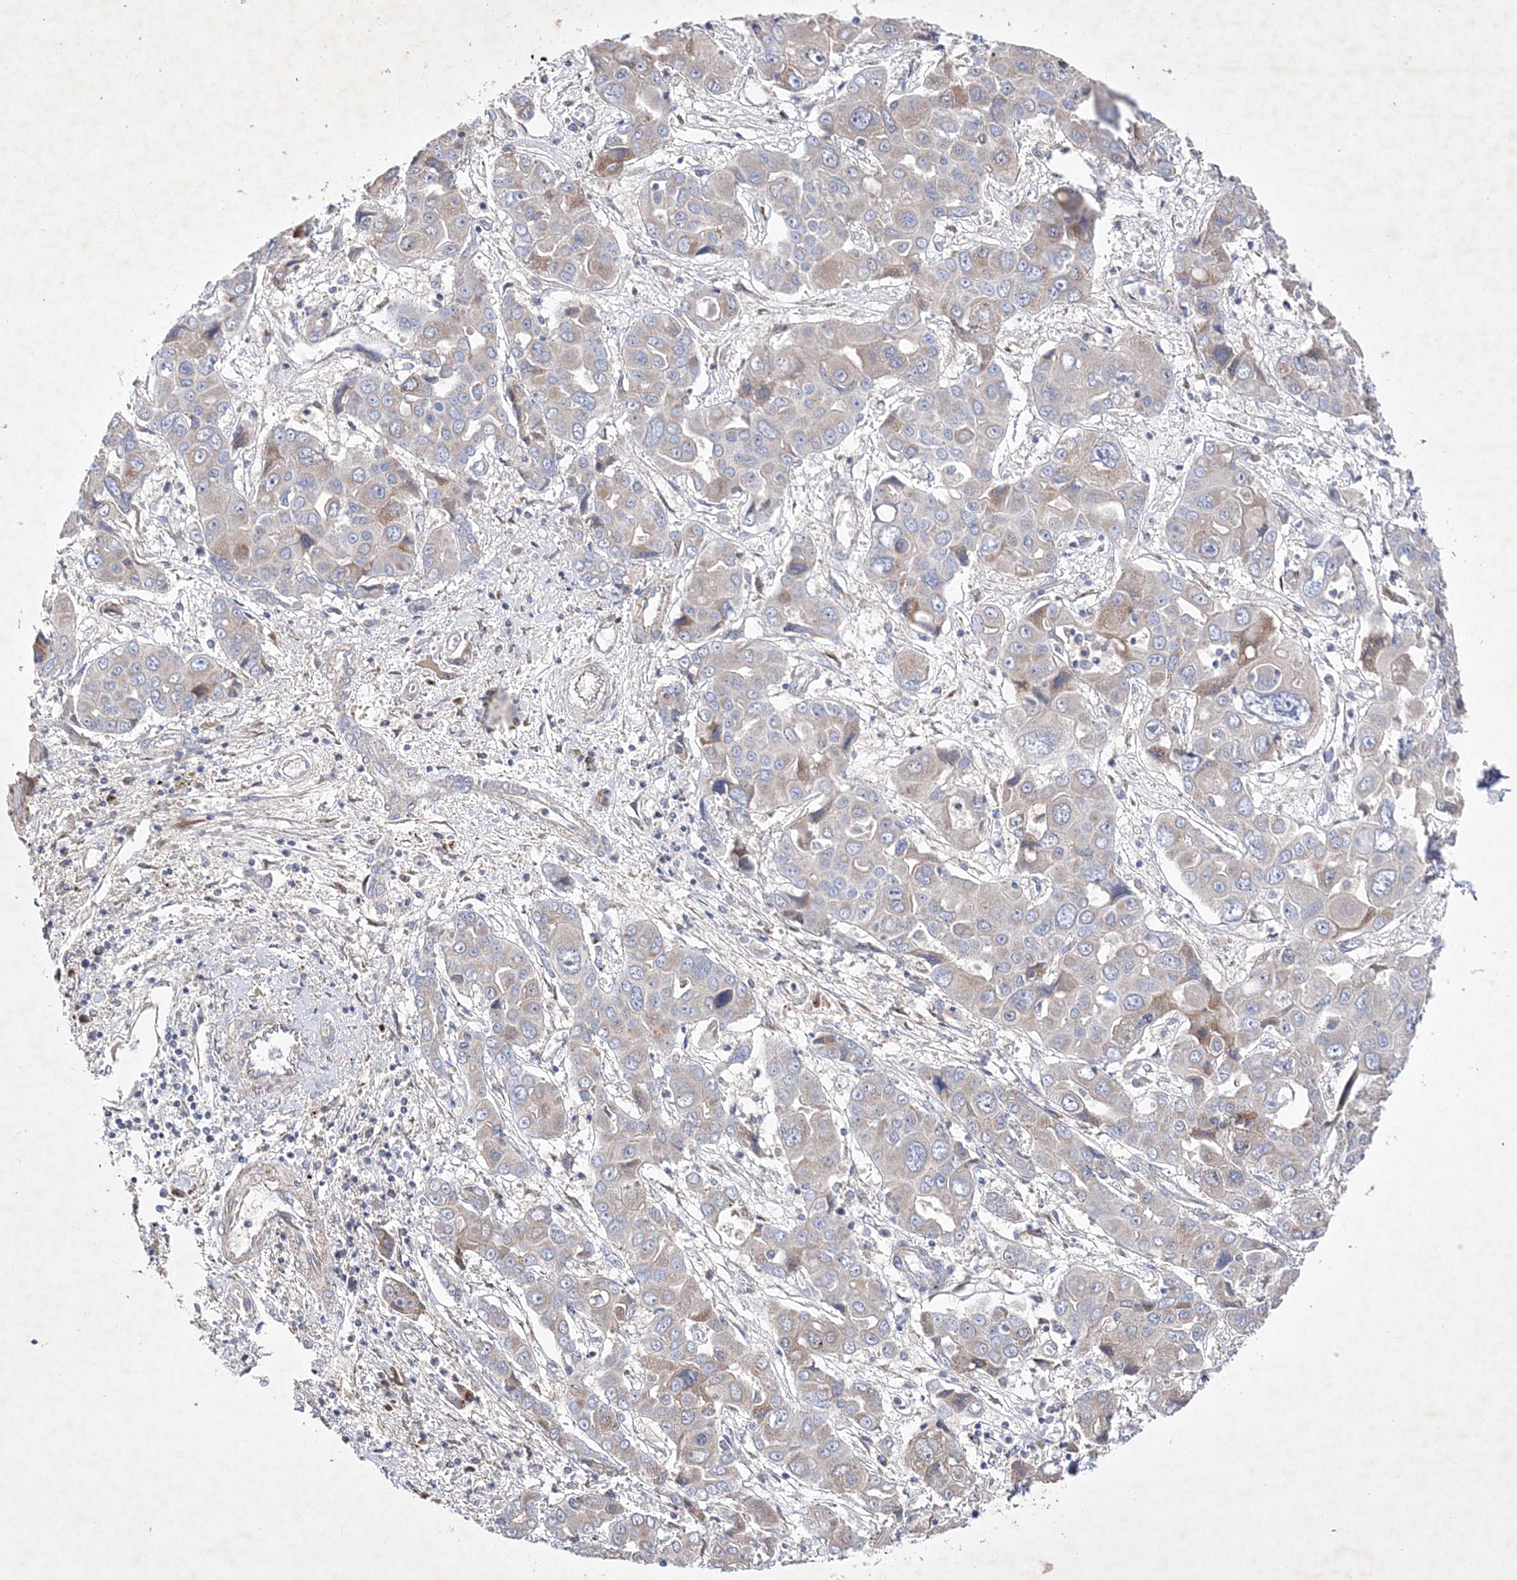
{"staining": {"intensity": "weak", "quantity": "<25%", "location": "cytoplasmic/membranous"}, "tissue": "liver cancer", "cell_type": "Tumor cells", "image_type": "cancer", "snomed": [{"axis": "morphology", "description": "Cholangiocarcinoma"}, {"axis": "topography", "description": "Liver"}], "caption": "The photomicrograph demonstrates no staining of tumor cells in cholangiocarcinoma (liver).", "gene": "METTL8", "patient": {"sex": "male", "age": 67}}